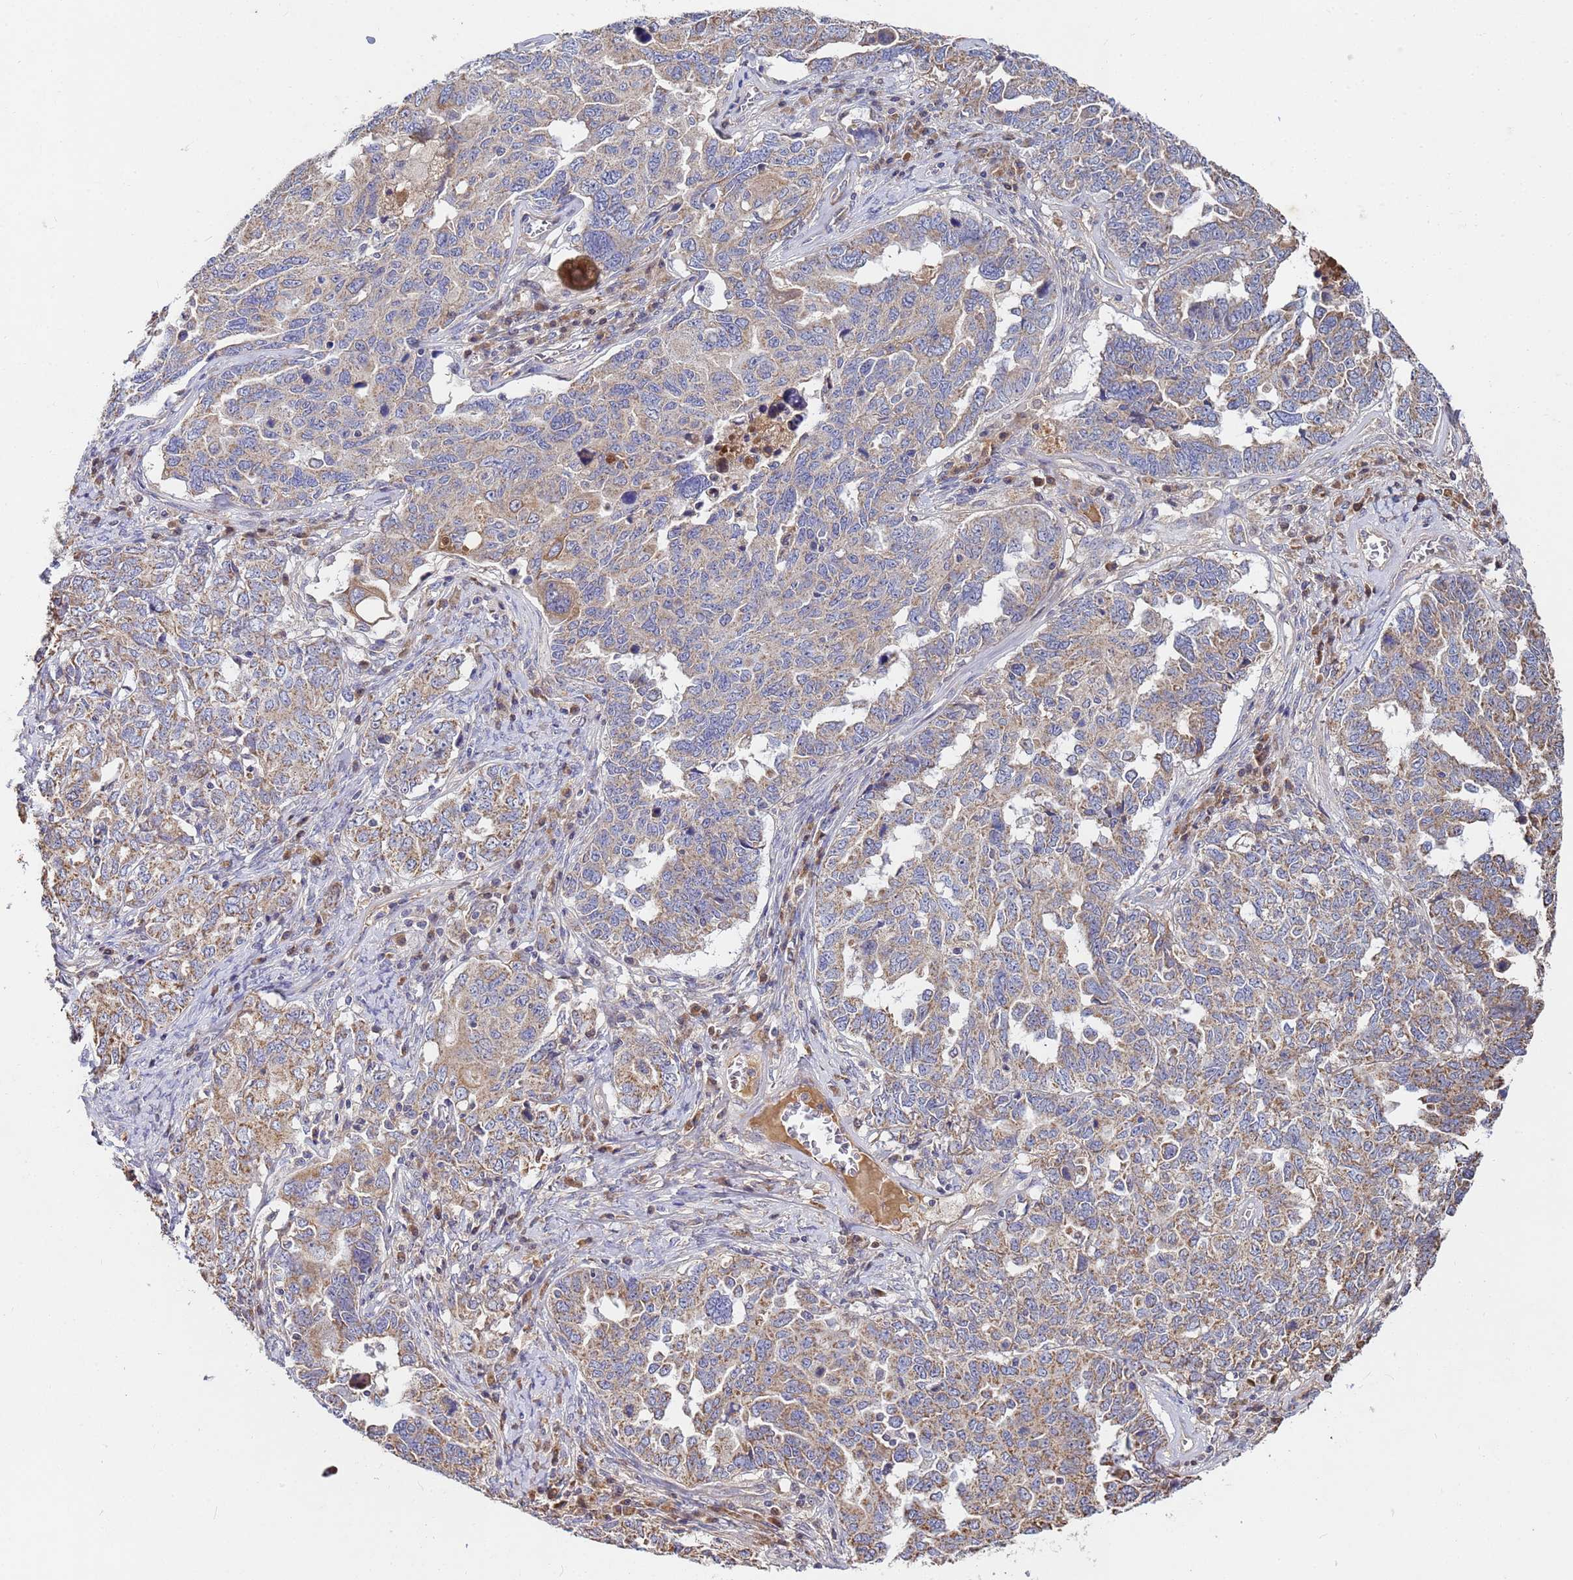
{"staining": {"intensity": "moderate", "quantity": "25%-75%", "location": "cytoplasmic/membranous"}, "tissue": "ovarian cancer", "cell_type": "Tumor cells", "image_type": "cancer", "snomed": [{"axis": "morphology", "description": "Carcinoma, endometroid"}, {"axis": "topography", "description": "Ovary"}], "caption": "The micrograph exhibits immunohistochemical staining of ovarian cancer. There is moderate cytoplasmic/membranous staining is present in approximately 25%-75% of tumor cells.", "gene": "C5orf34", "patient": {"sex": "female", "age": 62}}